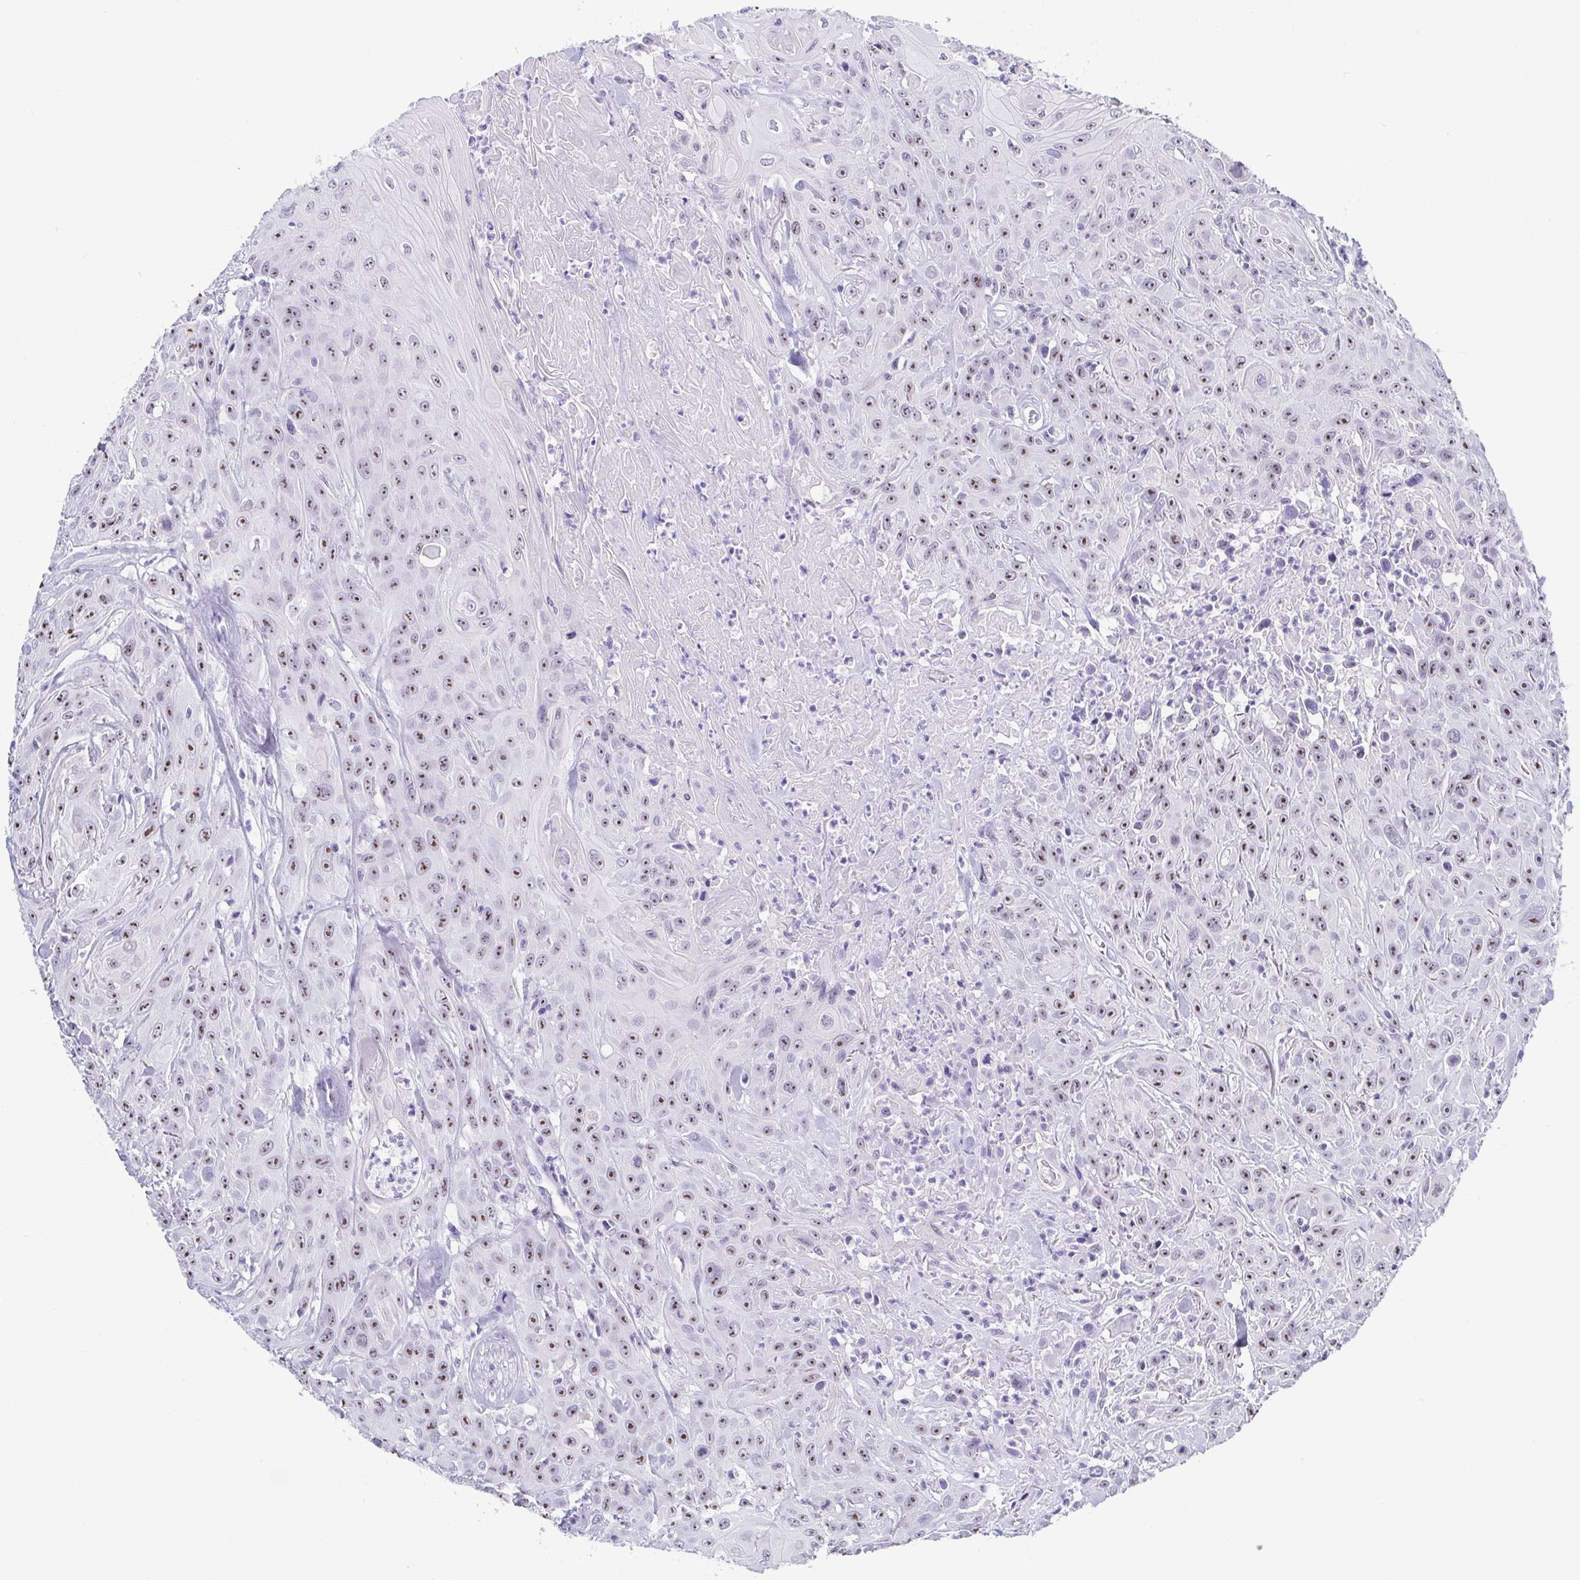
{"staining": {"intensity": "moderate", "quantity": ">75%", "location": "nuclear"}, "tissue": "head and neck cancer", "cell_type": "Tumor cells", "image_type": "cancer", "snomed": [{"axis": "morphology", "description": "Squamous cell carcinoma, NOS"}, {"axis": "topography", "description": "Skin"}, {"axis": "topography", "description": "Head-Neck"}], "caption": "Immunohistochemical staining of human head and neck cancer (squamous cell carcinoma) exhibits moderate nuclear protein positivity in approximately >75% of tumor cells.", "gene": "BZW1", "patient": {"sex": "male", "age": 80}}